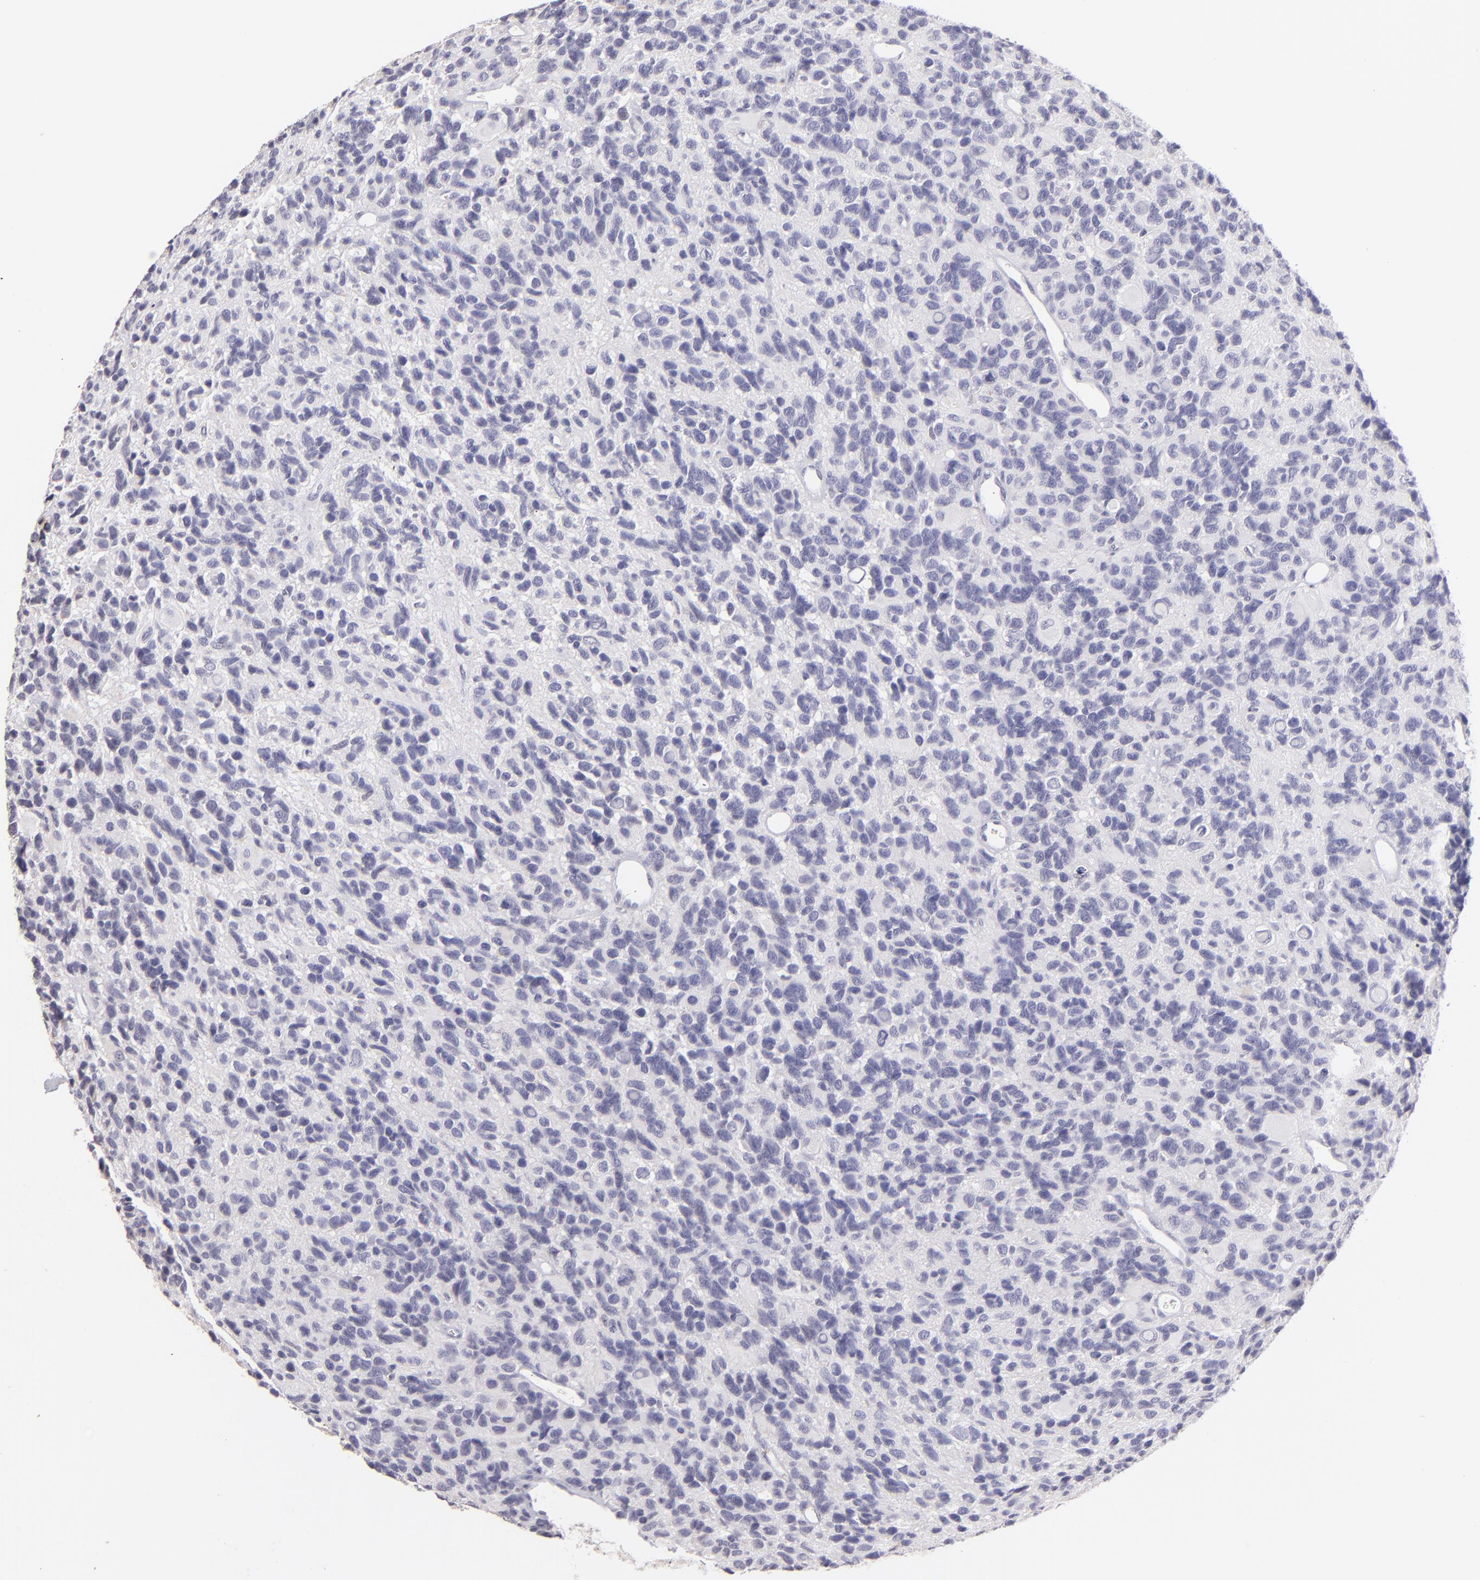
{"staining": {"intensity": "negative", "quantity": "none", "location": "none"}, "tissue": "glioma", "cell_type": "Tumor cells", "image_type": "cancer", "snomed": [{"axis": "morphology", "description": "Glioma, malignant, High grade"}, {"axis": "topography", "description": "Brain"}], "caption": "There is no significant expression in tumor cells of malignant high-grade glioma.", "gene": "MAGEA1", "patient": {"sex": "male", "age": 77}}